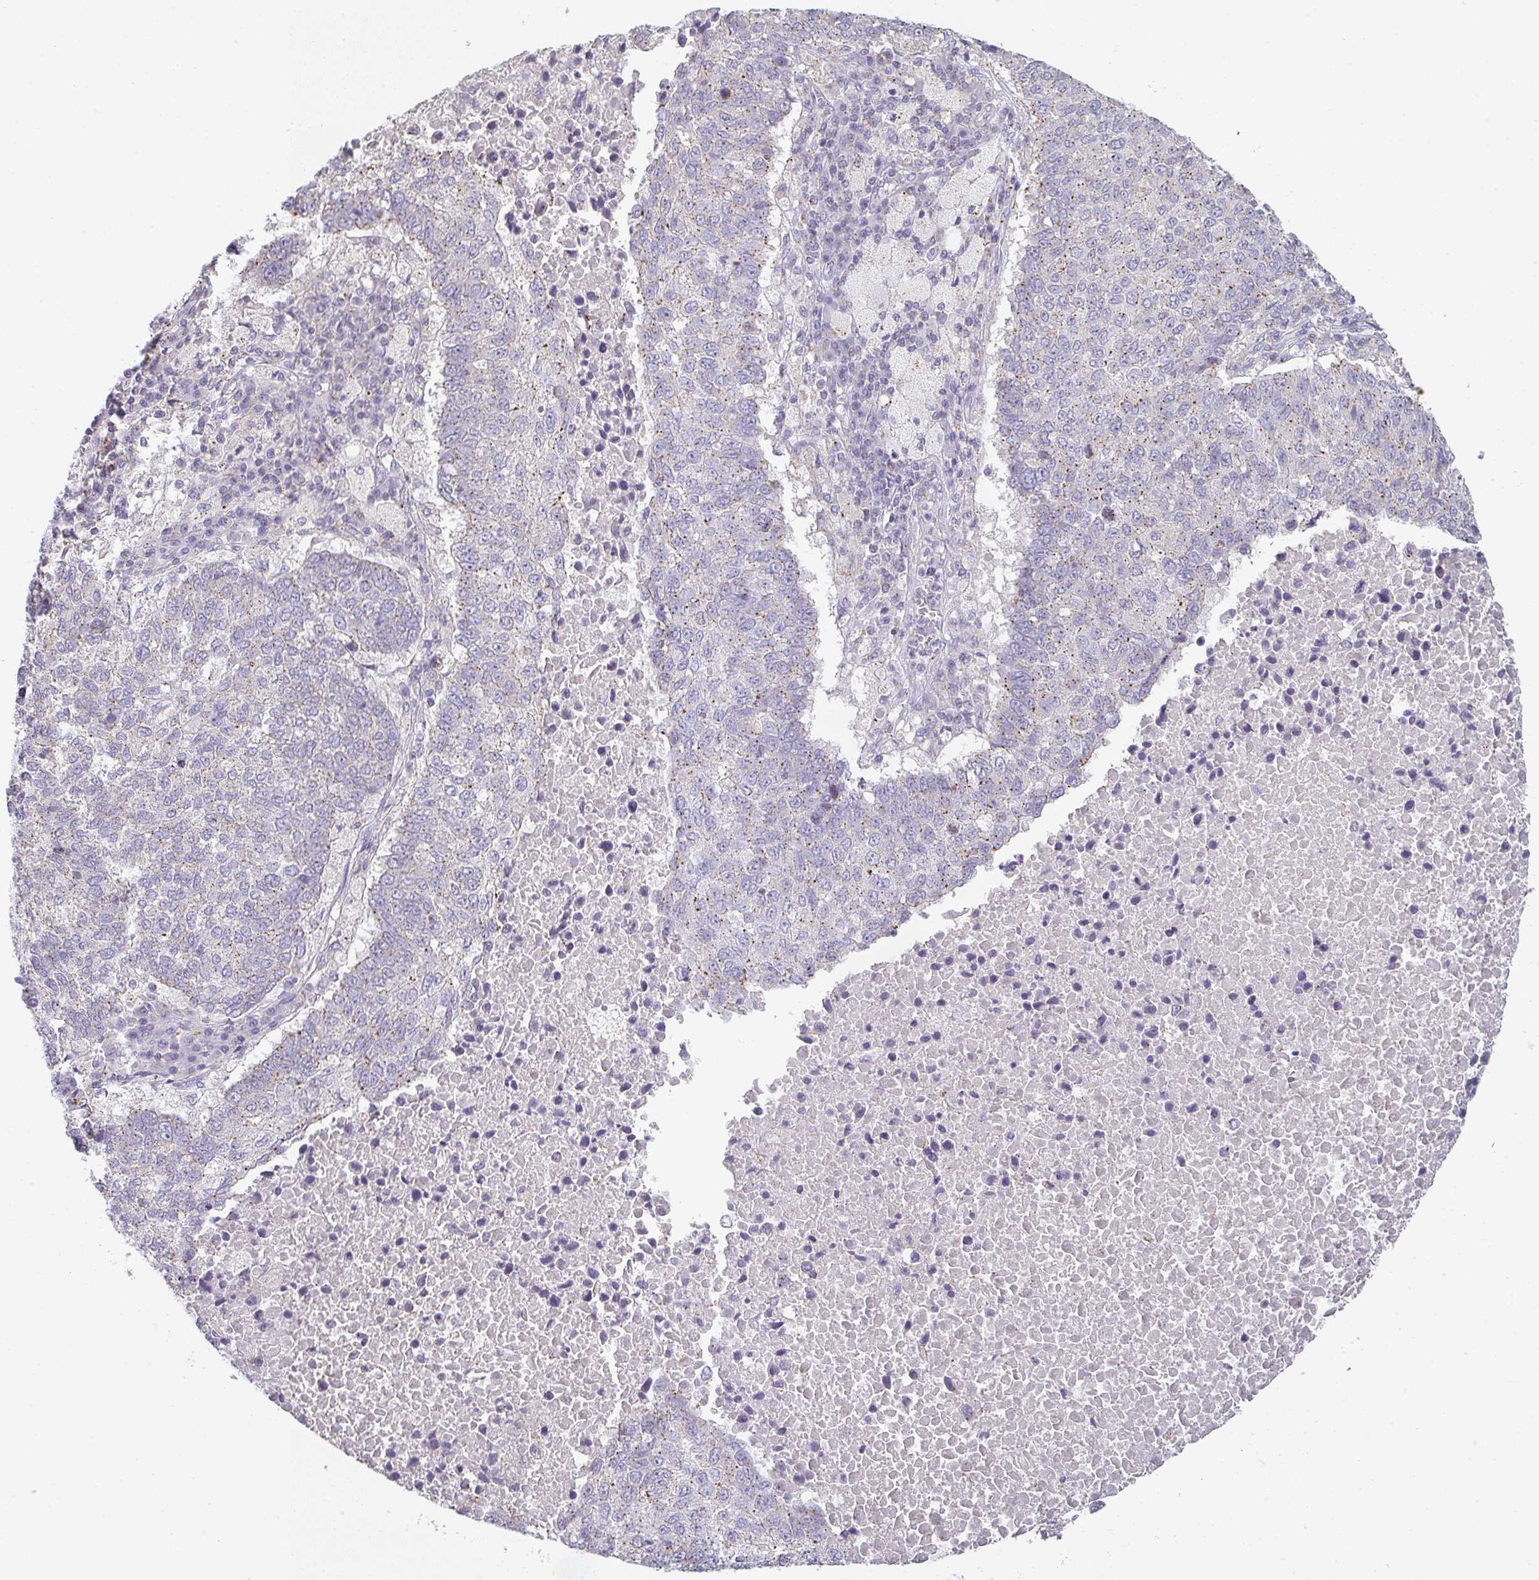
{"staining": {"intensity": "weak", "quantity": "<25%", "location": "cytoplasmic/membranous"}, "tissue": "lung cancer", "cell_type": "Tumor cells", "image_type": "cancer", "snomed": [{"axis": "morphology", "description": "Squamous cell carcinoma, NOS"}, {"axis": "topography", "description": "Lung"}], "caption": "Tumor cells are negative for protein expression in human lung cancer (squamous cell carcinoma).", "gene": "CHMP5", "patient": {"sex": "male", "age": 73}}